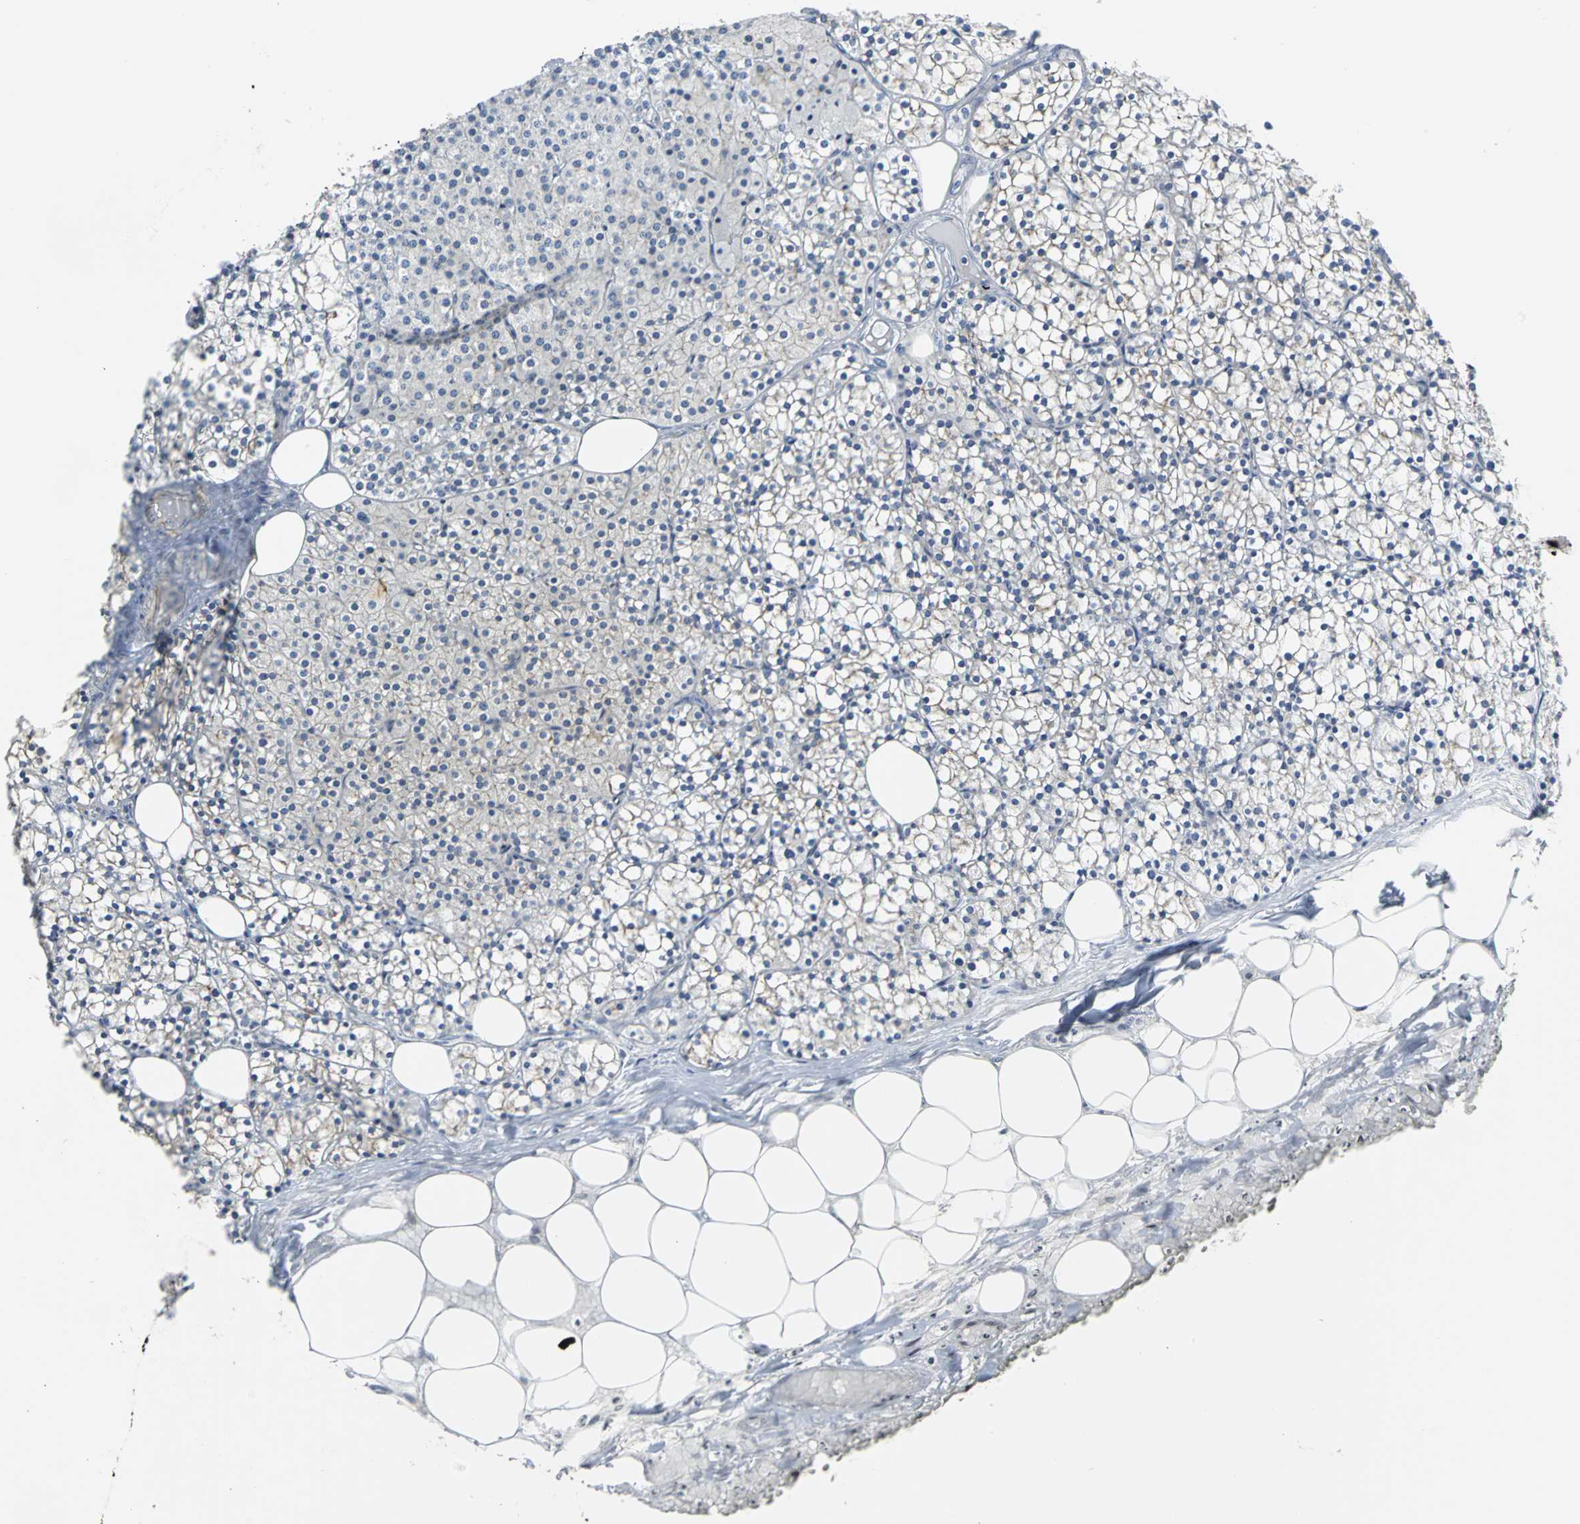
{"staining": {"intensity": "weak", "quantity": "<25%", "location": "cytoplasmic/membranous"}, "tissue": "parathyroid gland", "cell_type": "Glandular cells", "image_type": "normal", "snomed": [{"axis": "morphology", "description": "Normal tissue, NOS"}, {"axis": "topography", "description": "Parathyroid gland"}], "caption": "IHC of unremarkable parathyroid gland shows no staining in glandular cells.", "gene": "PGM3", "patient": {"sex": "female", "age": 63}}